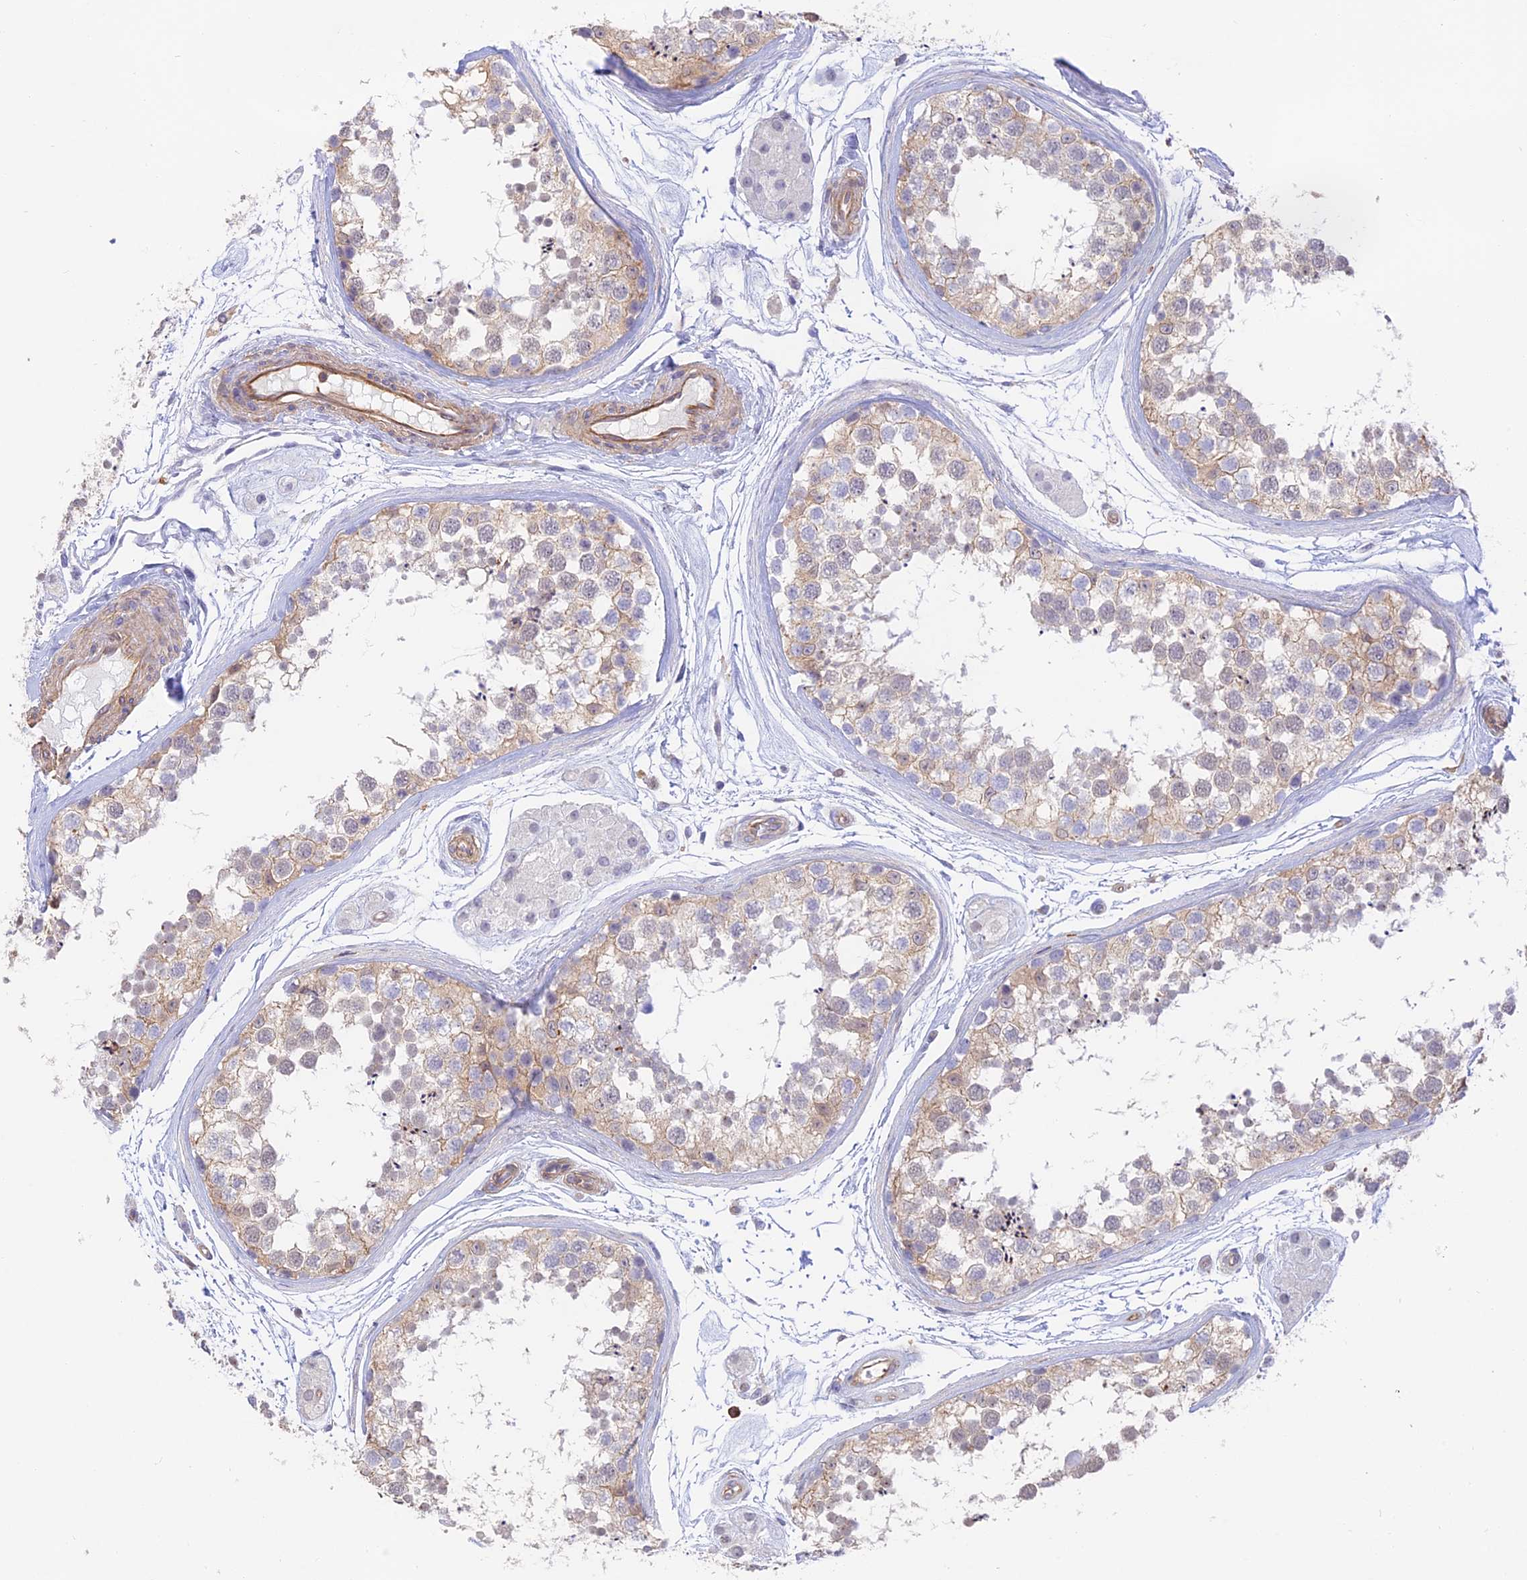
{"staining": {"intensity": "weak", "quantity": "25%-75%", "location": "cytoplasmic/membranous"}, "tissue": "testis", "cell_type": "Cells in seminiferous ducts", "image_type": "normal", "snomed": [{"axis": "morphology", "description": "Normal tissue, NOS"}, {"axis": "topography", "description": "Testis"}], "caption": "Immunohistochemical staining of normal testis displays low levels of weak cytoplasmic/membranous expression in approximately 25%-75% of cells in seminiferous ducts. (DAB IHC with brightfield microscopy, high magnification).", "gene": "DENND1C", "patient": {"sex": "male", "age": 56}}